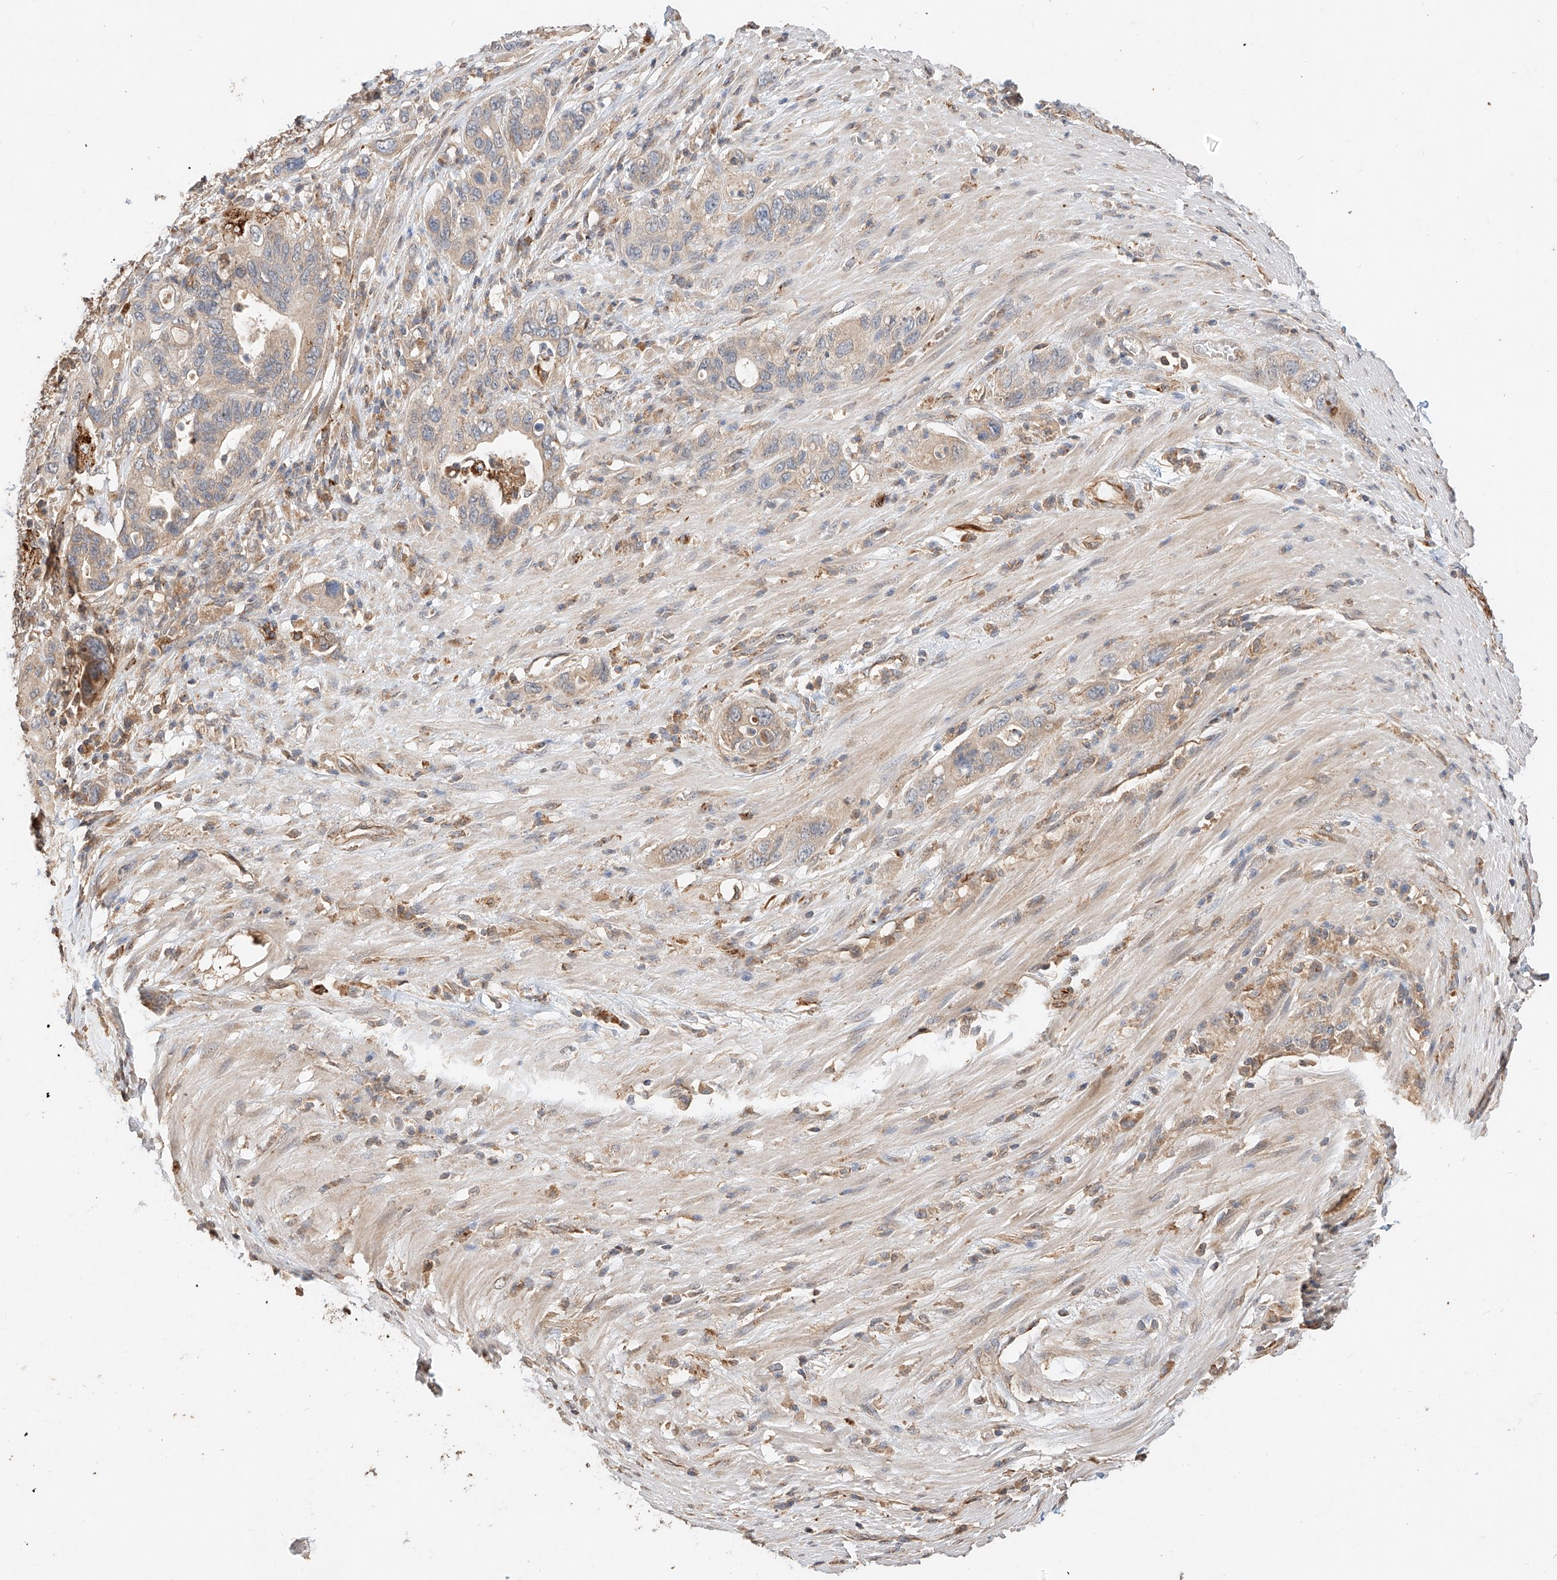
{"staining": {"intensity": "weak", "quantity": "25%-75%", "location": "cytoplasmic/membranous"}, "tissue": "pancreatic cancer", "cell_type": "Tumor cells", "image_type": "cancer", "snomed": [{"axis": "morphology", "description": "Adenocarcinoma, NOS"}, {"axis": "topography", "description": "Pancreas"}], "caption": "Human adenocarcinoma (pancreatic) stained for a protein (brown) demonstrates weak cytoplasmic/membranous positive expression in about 25%-75% of tumor cells.", "gene": "SUSD6", "patient": {"sex": "female", "age": 71}}